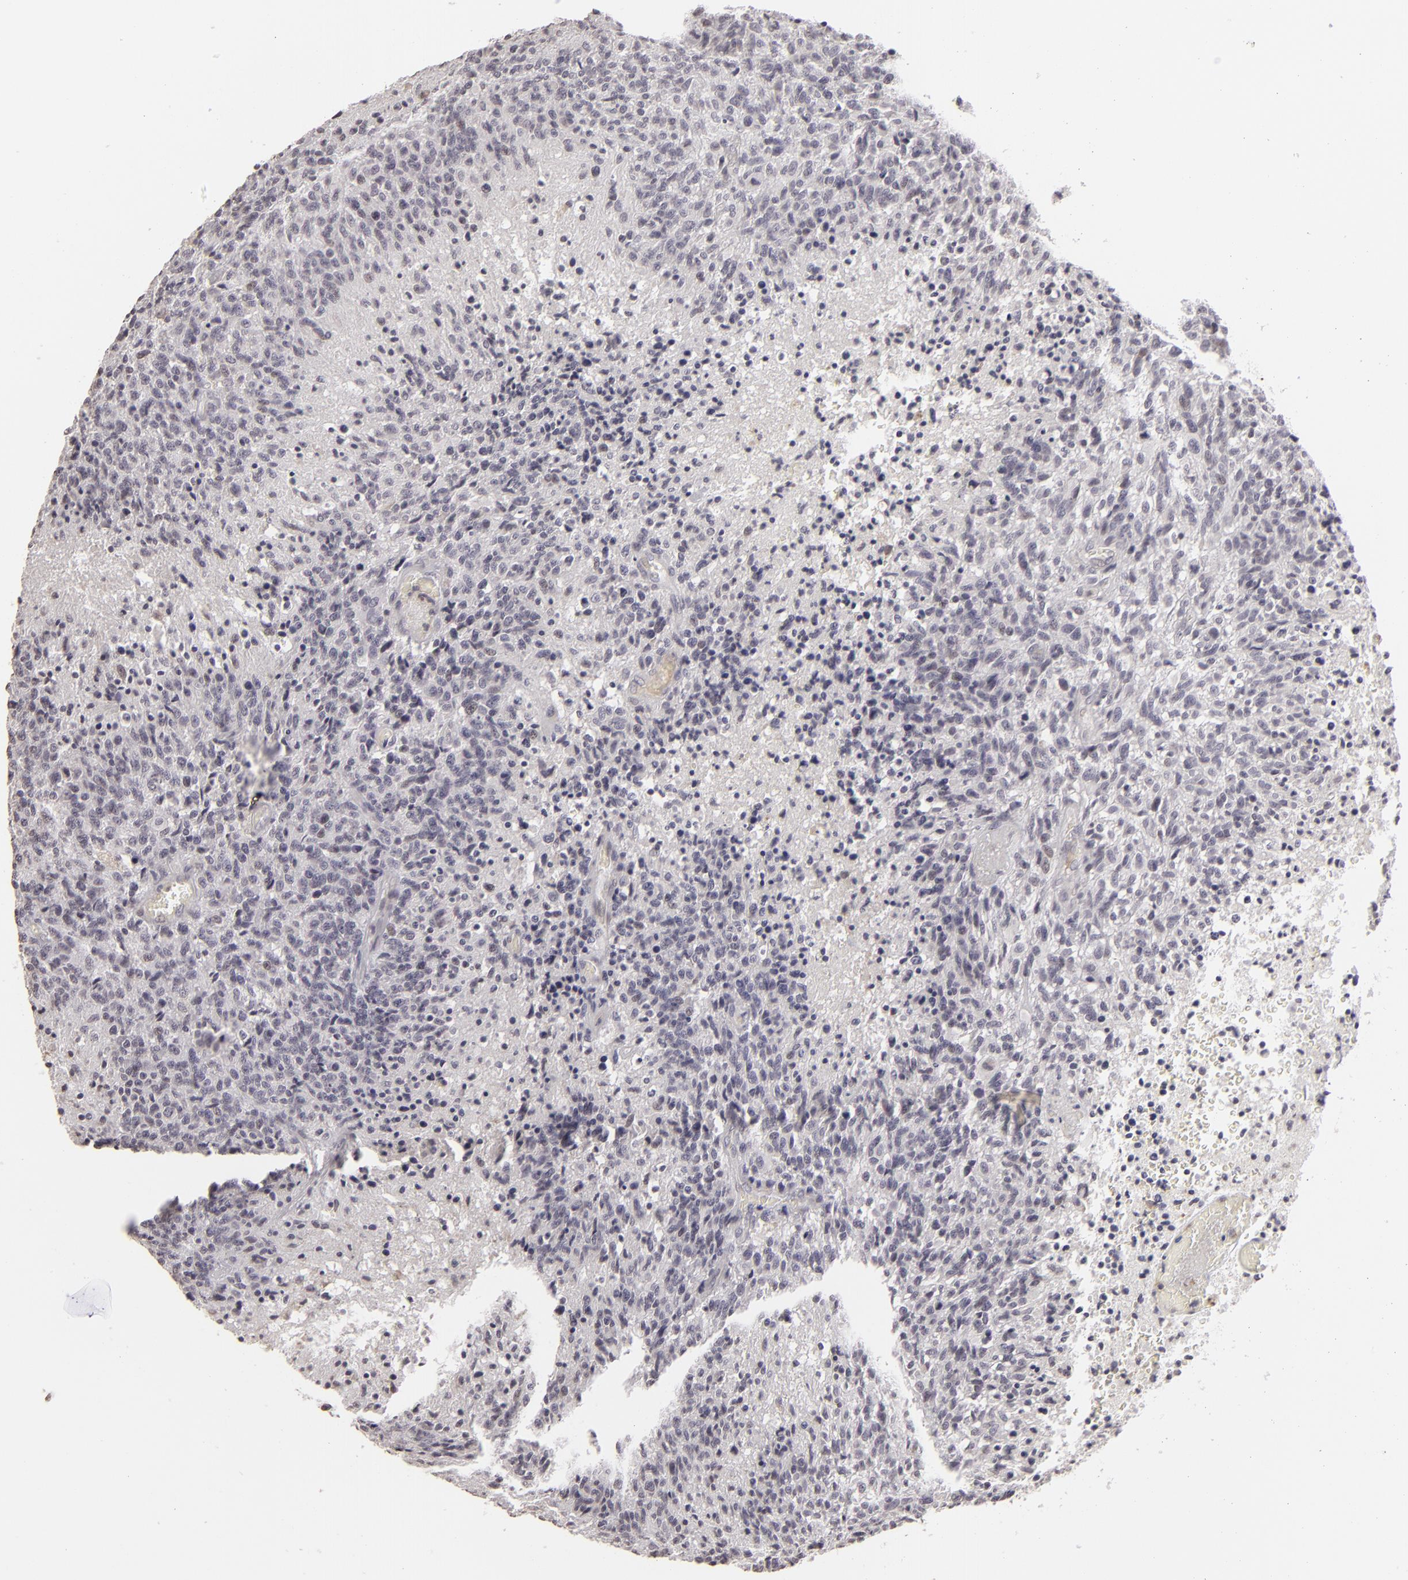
{"staining": {"intensity": "negative", "quantity": "none", "location": "none"}, "tissue": "glioma", "cell_type": "Tumor cells", "image_type": "cancer", "snomed": [{"axis": "morphology", "description": "Glioma, malignant, High grade"}, {"axis": "topography", "description": "Brain"}], "caption": "There is no significant positivity in tumor cells of high-grade glioma (malignant). The staining is performed using DAB brown chromogen with nuclei counter-stained in using hematoxylin.", "gene": "CLDN2", "patient": {"sex": "male", "age": 36}}